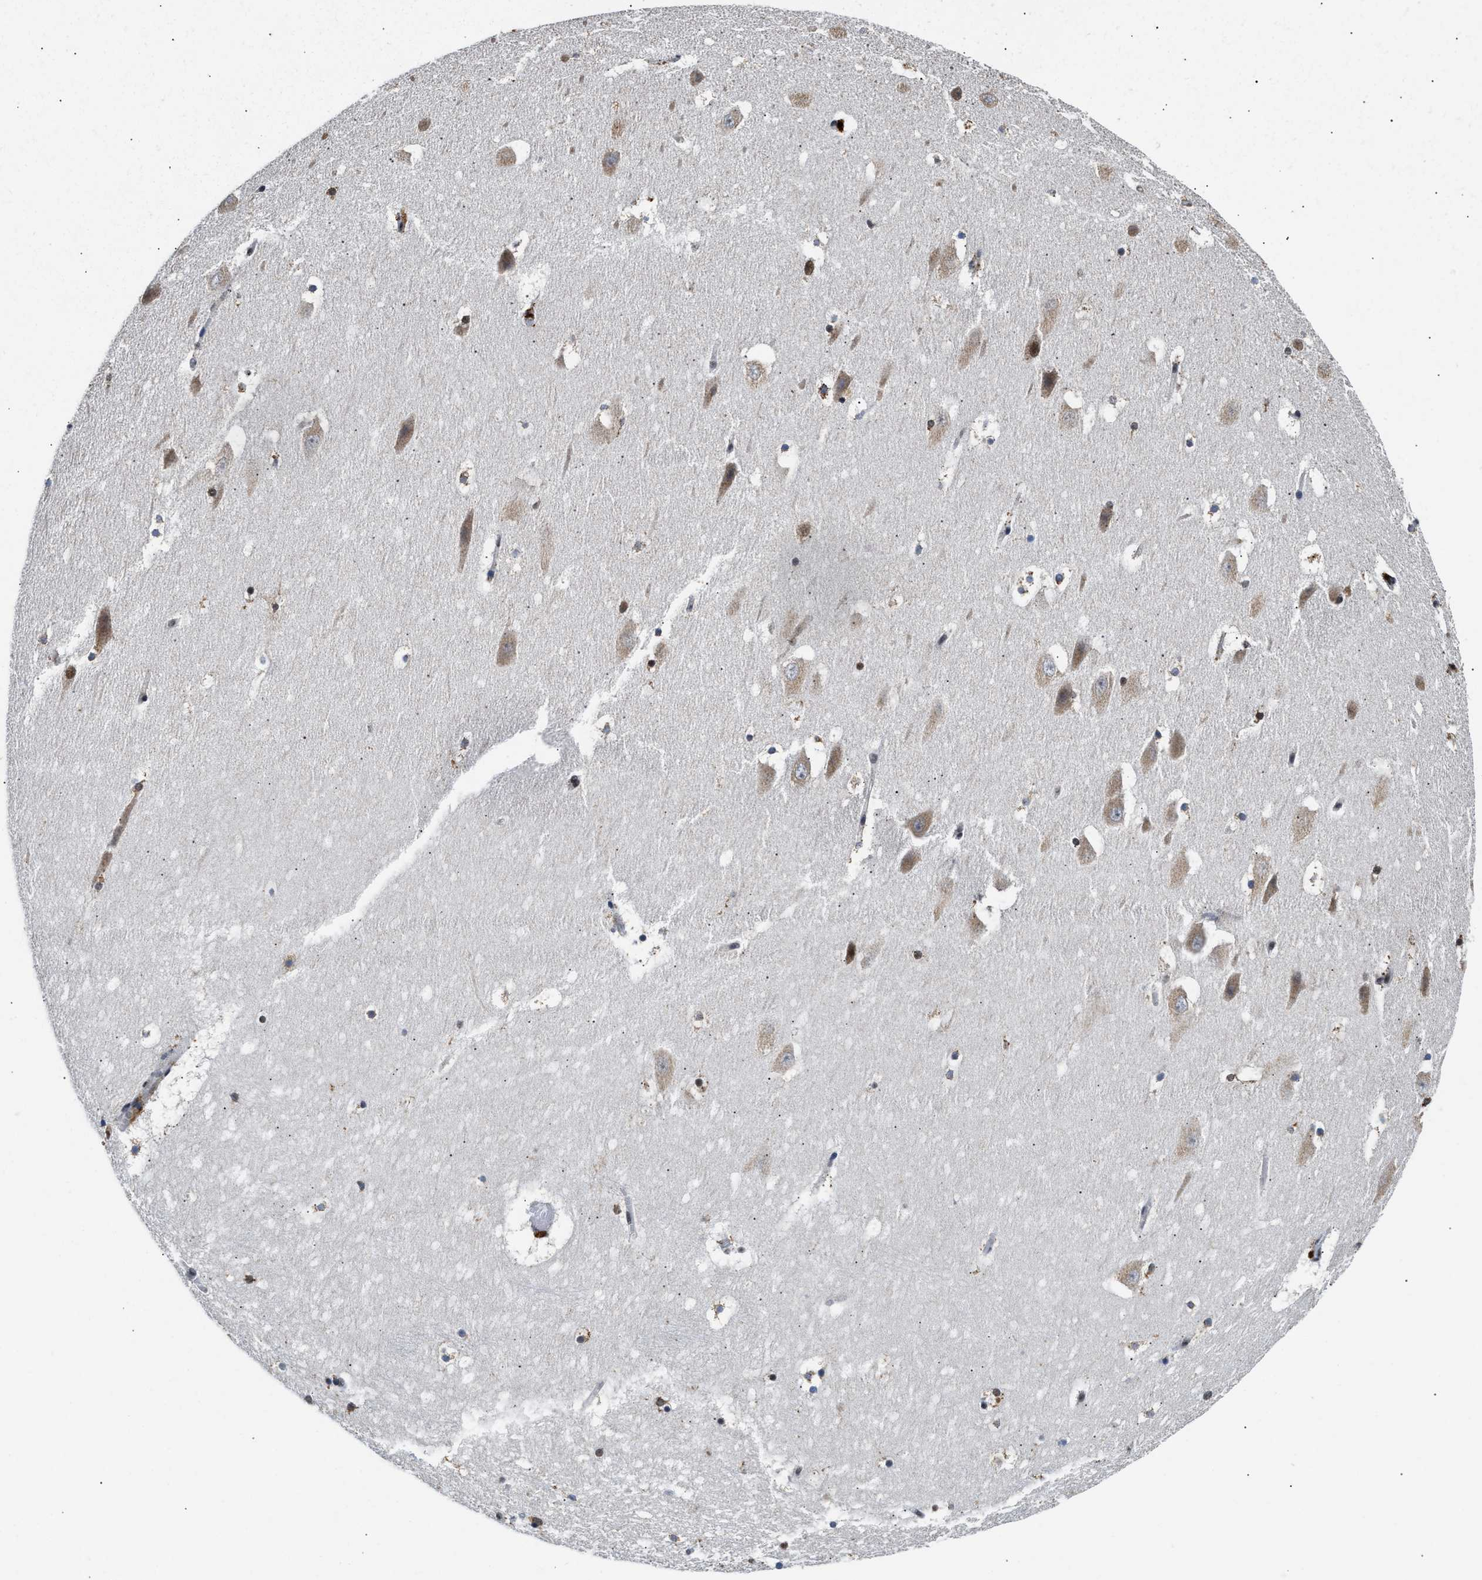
{"staining": {"intensity": "moderate", "quantity": "<25%", "location": "cytoplasmic/membranous"}, "tissue": "hippocampus", "cell_type": "Glial cells", "image_type": "normal", "snomed": [{"axis": "morphology", "description": "Normal tissue, NOS"}, {"axis": "topography", "description": "Hippocampus"}], "caption": "Immunohistochemistry (IHC) (DAB (3,3'-diaminobenzidine)) staining of benign human hippocampus exhibits moderate cytoplasmic/membranous protein positivity in approximately <25% of glial cells.", "gene": "ACOX1", "patient": {"sex": "male", "age": 45}}